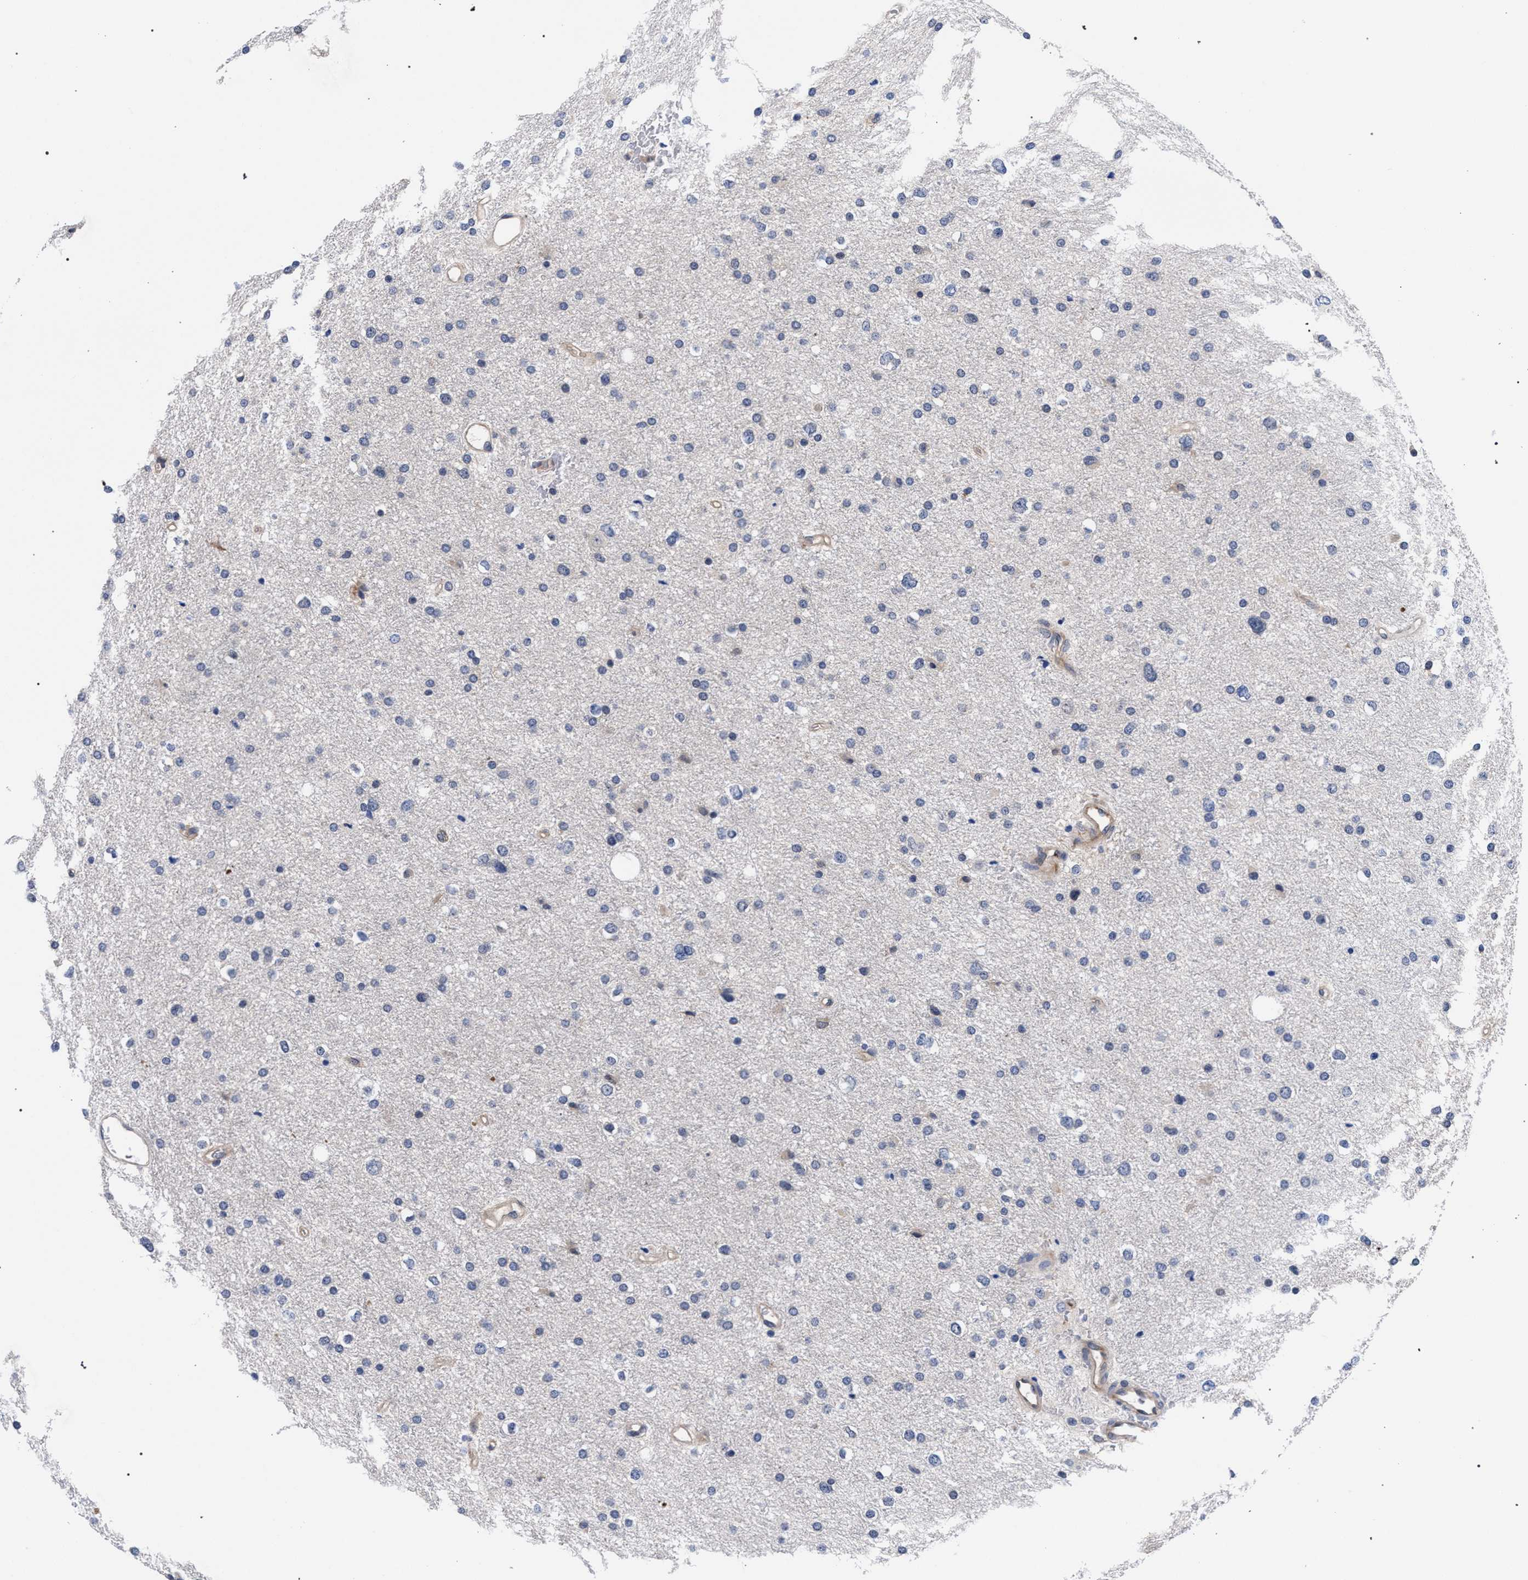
{"staining": {"intensity": "negative", "quantity": "none", "location": "none"}, "tissue": "glioma", "cell_type": "Tumor cells", "image_type": "cancer", "snomed": [{"axis": "morphology", "description": "Glioma, malignant, Low grade"}, {"axis": "topography", "description": "Brain"}], "caption": "This is a histopathology image of IHC staining of low-grade glioma (malignant), which shows no expression in tumor cells.", "gene": "RBM33", "patient": {"sex": "female", "age": 37}}